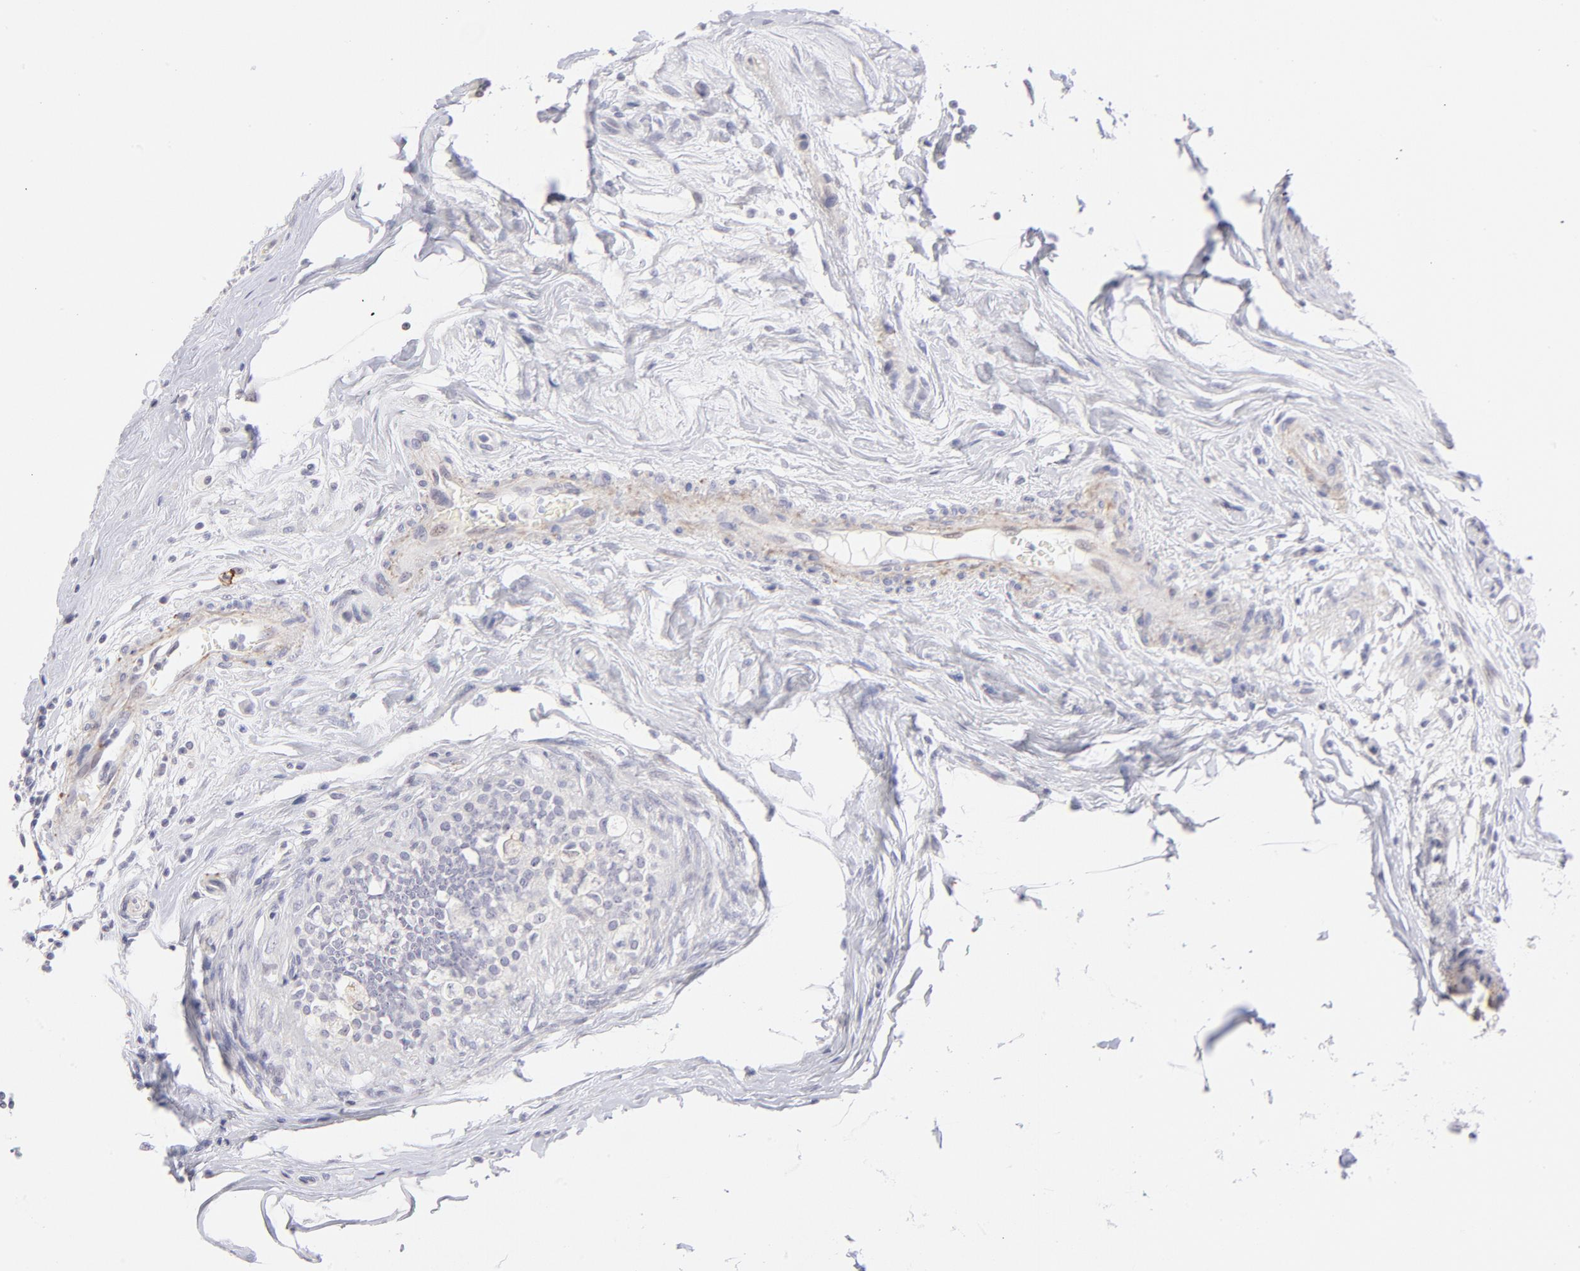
{"staining": {"intensity": "negative", "quantity": "none", "location": "none"}, "tissue": "epididymis", "cell_type": "Glandular cells", "image_type": "normal", "snomed": [{"axis": "morphology", "description": "Normal tissue, NOS"}, {"axis": "morphology", "description": "Inflammation, NOS"}, {"axis": "topography", "description": "Epididymis"}], "caption": "High magnification brightfield microscopy of unremarkable epididymis stained with DAB (brown) and counterstained with hematoxylin (blue): glandular cells show no significant positivity.", "gene": "LTB4R", "patient": {"sex": "male", "age": 84}}